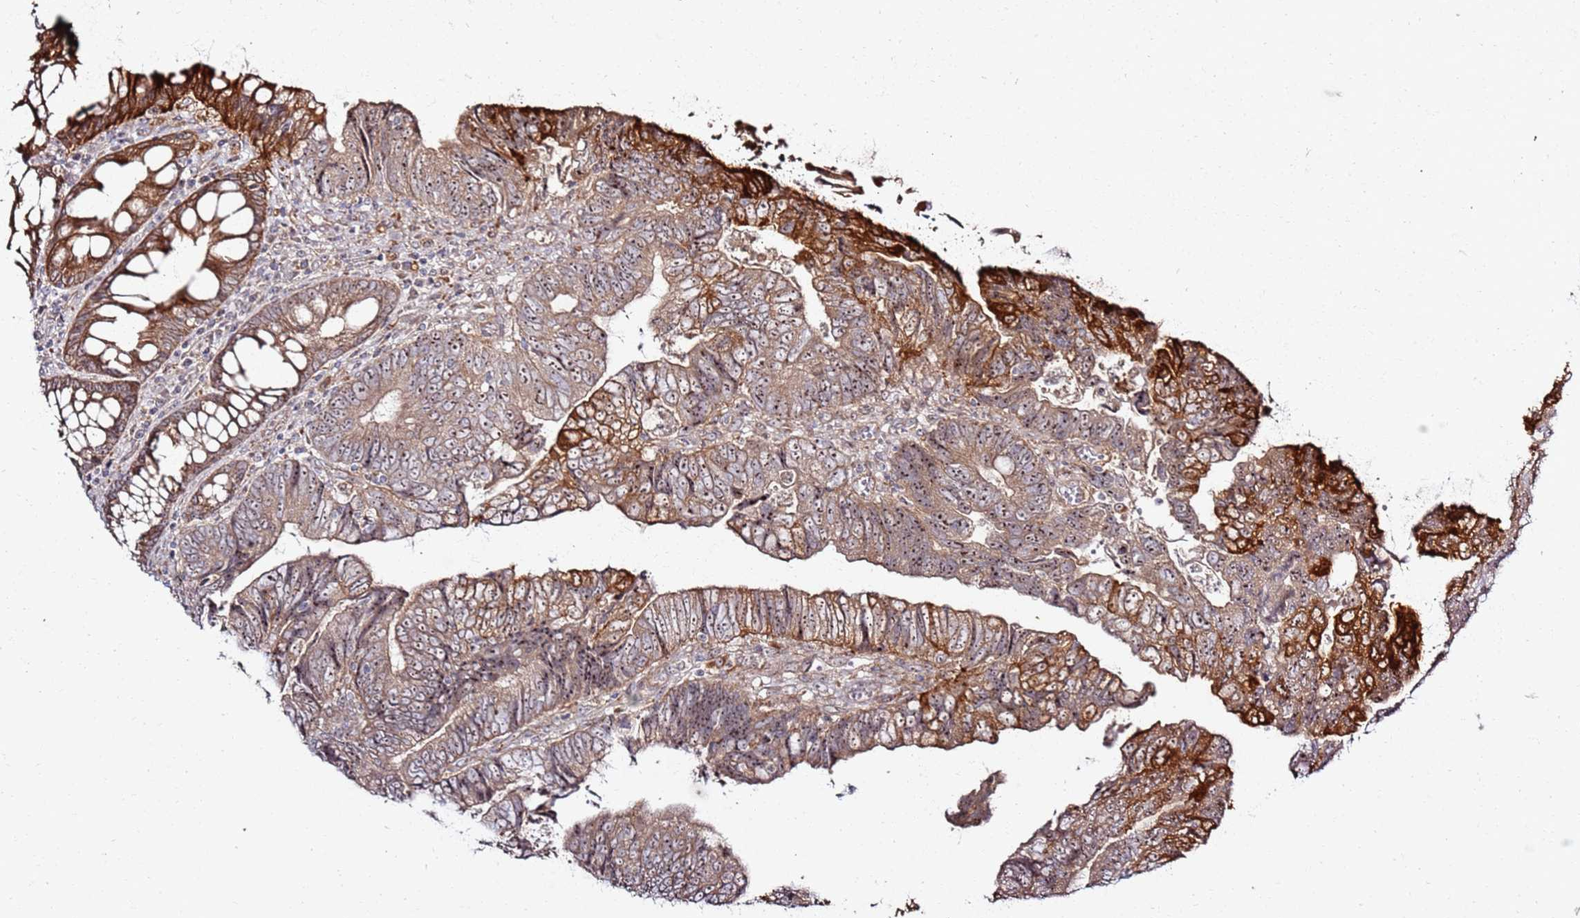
{"staining": {"intensity": "strong", "quantity": ">75%", "location": "cytoplasmic/membranous,nuclear"}, "tissue": "colorectal cancer", "cell_type": "Tumor cells", "image_type": "cancer", "snomed": [{"axis": "morphology", "description": "Adenocarcinoma, NOS"}, {"axis": "topography", "description": "Colon"}], "caption": "Immunohistochemical staining of human colorectal adenocarcinoma displays high levels of strong cytoplasmic/membranous and nuclear protein positivity in approximately >75% of tumor cells.", "gene": "CNPY1", "patient": {"sex": "female", "age": 67}}